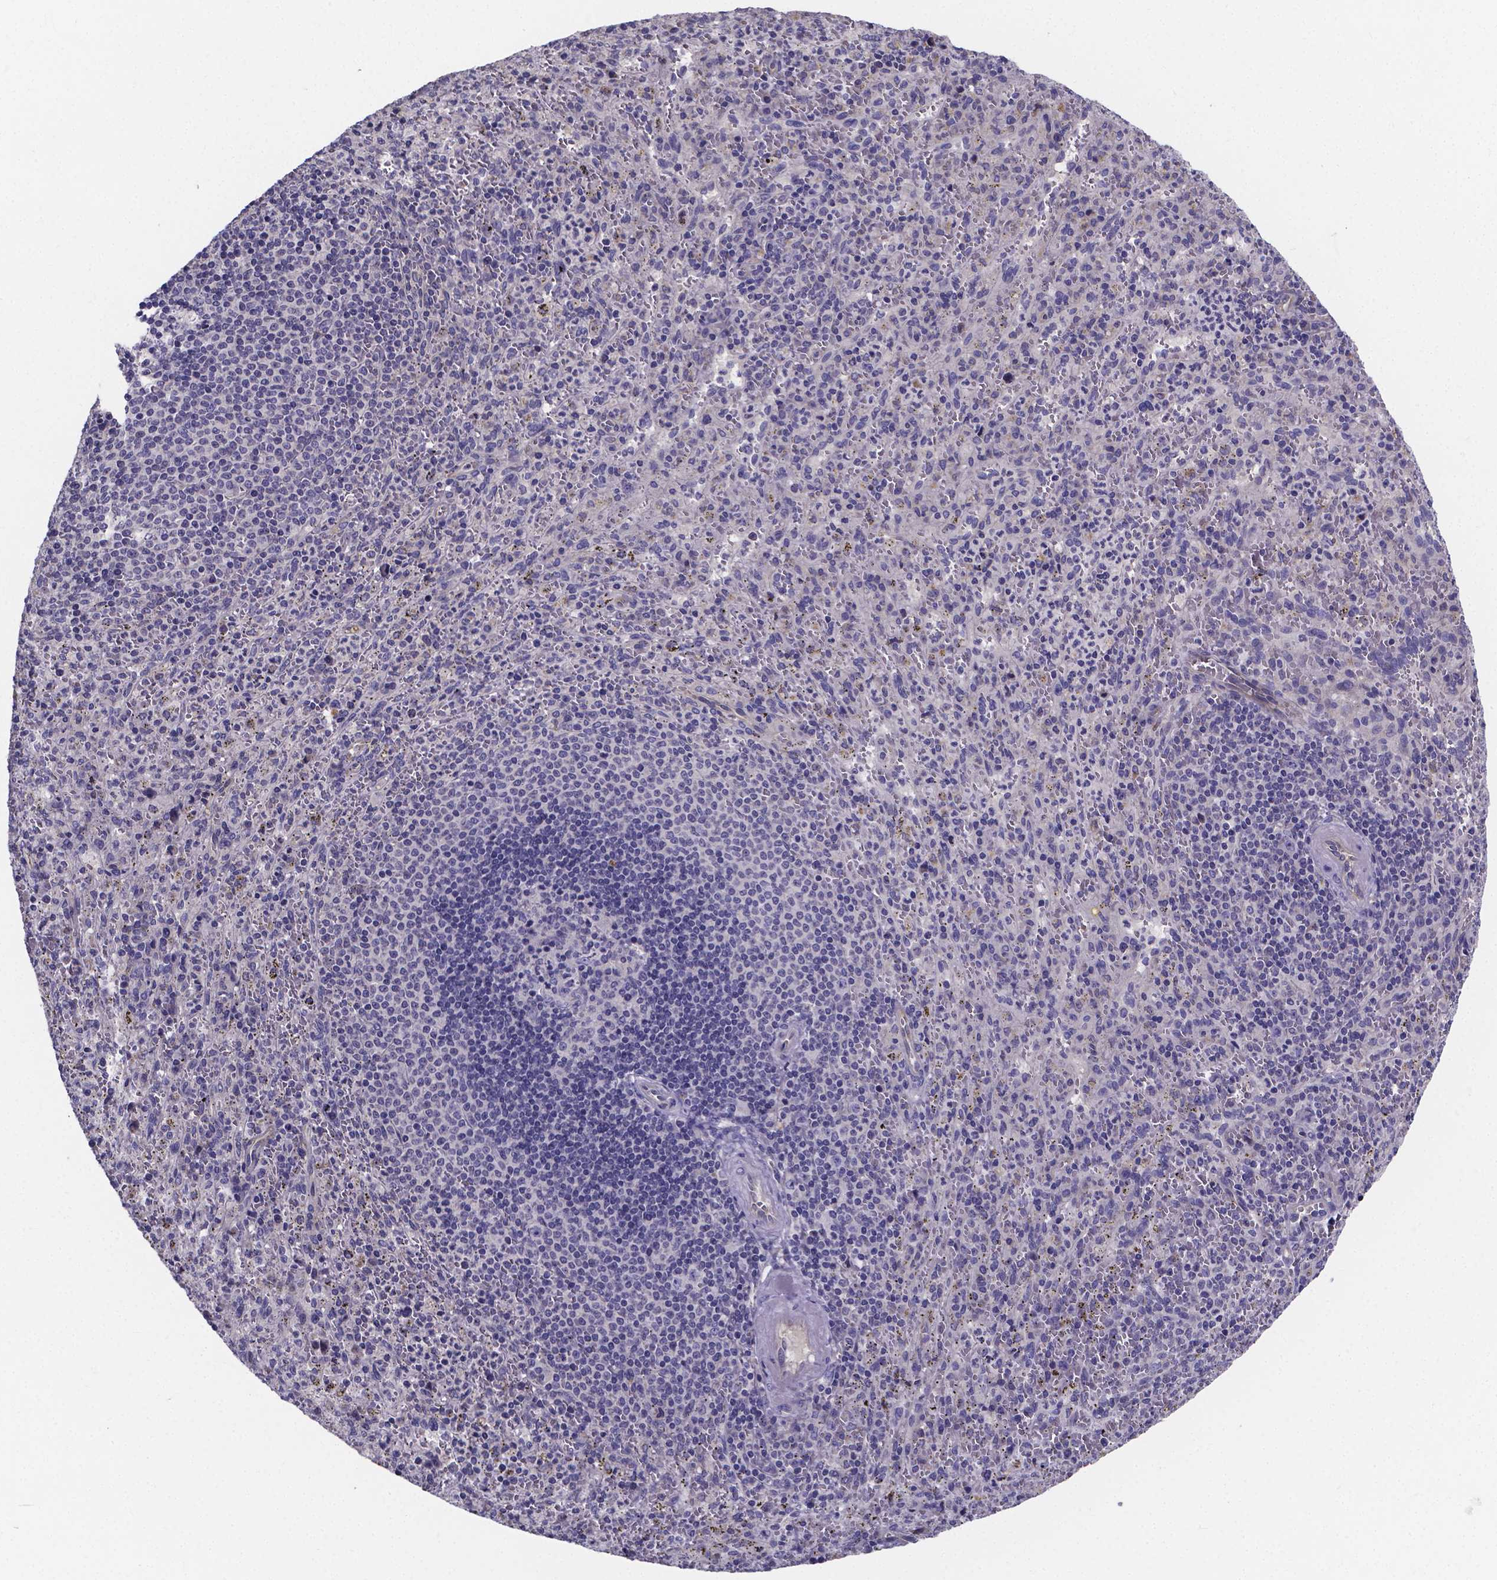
{"staining": {"intensity": "negative", "quantity": "none", "location": "none"}, "tissue": "spleen", "cell_type": "Cells in red pulp", "image_type": "normal", "snomed": [{"axis": "morphology", "description": "Normal tissue, NOS"}, {"axis": "topography", "description": "Spleen"}], "caption": "A high-resolution micrograph shows immunohistochemistry (IHC) staining of normal spleen, which shows no significant staining in cells in red pulp.", "gene": "SFRP4", "patient": {"sex": "male", "age": 57}}